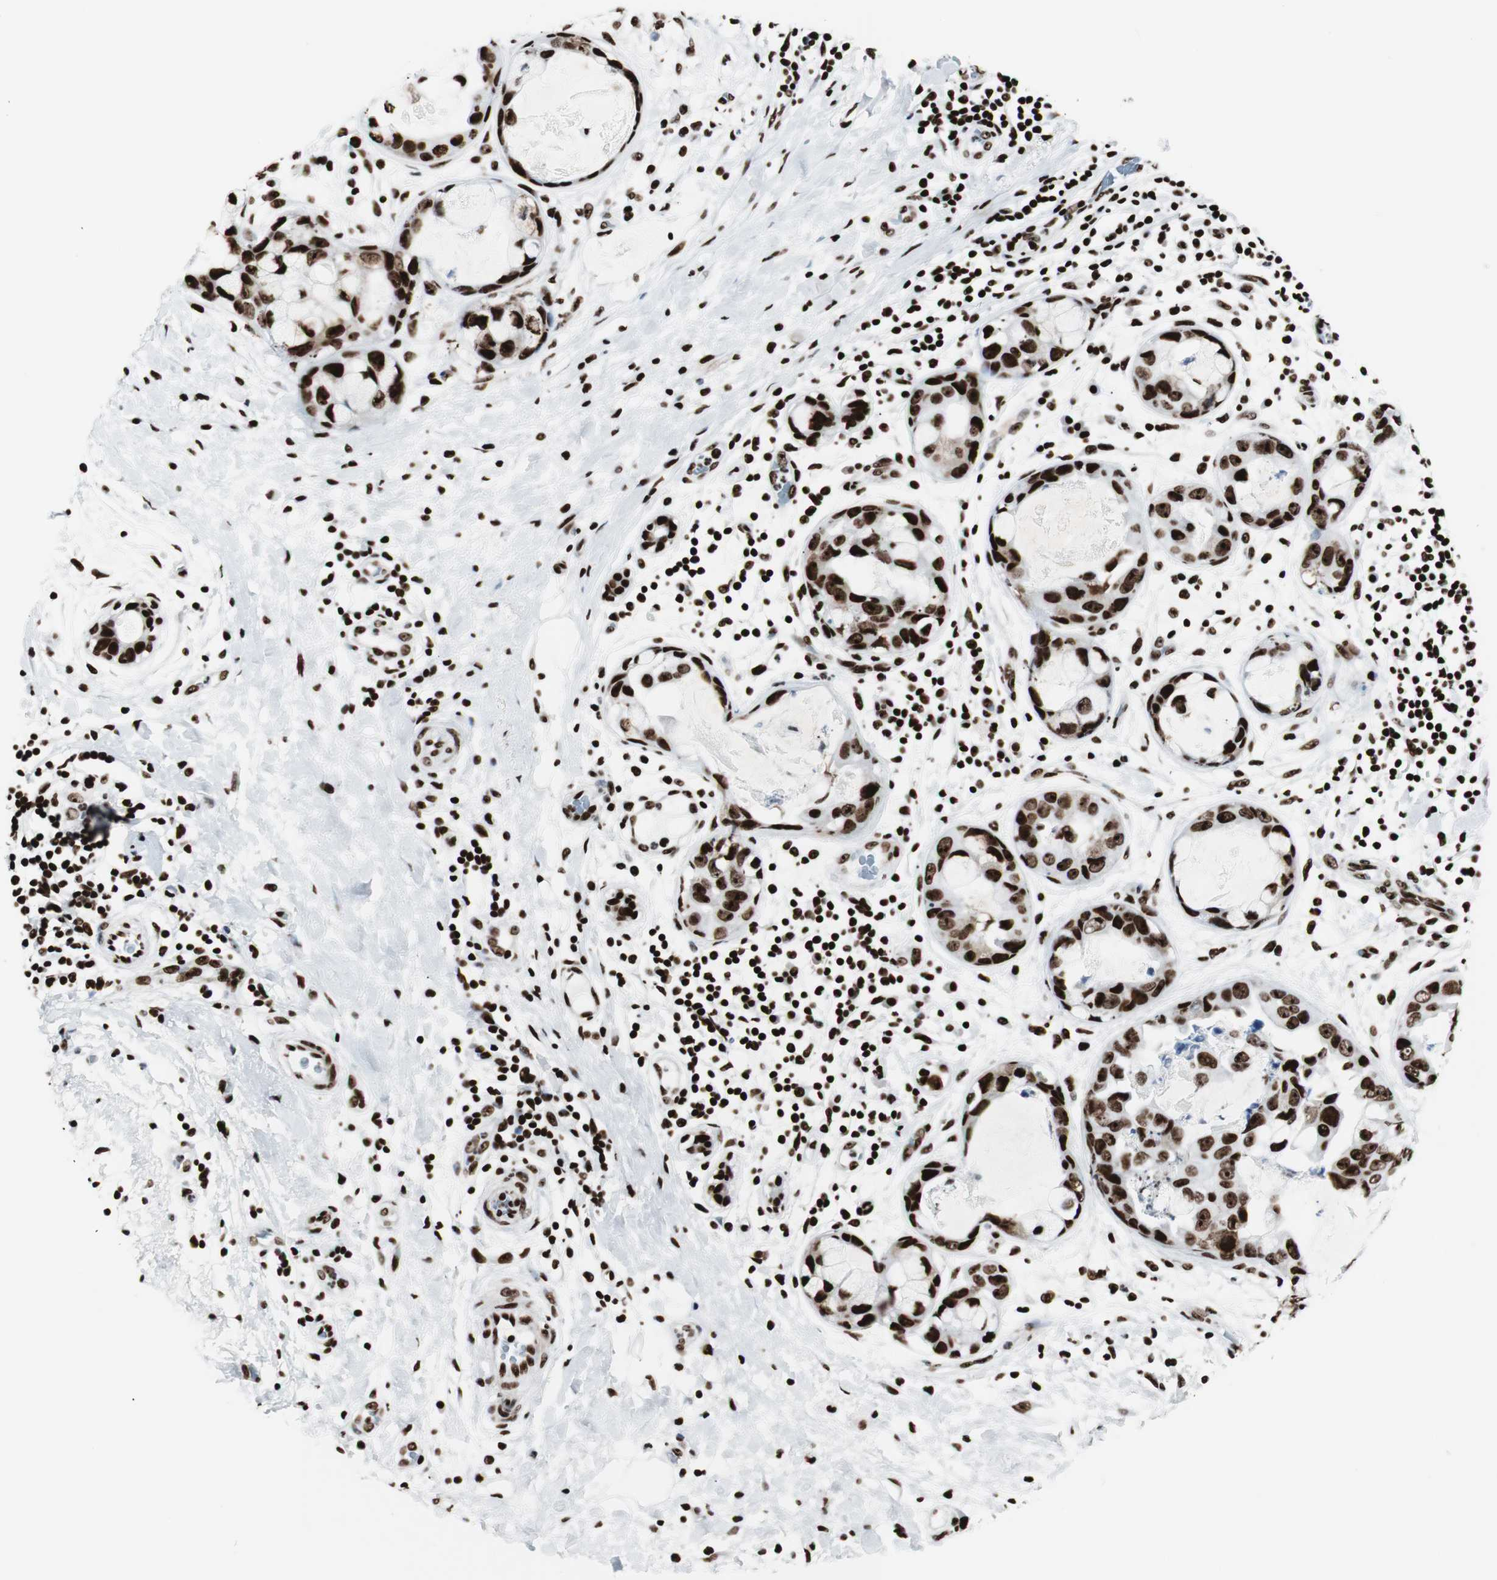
{"staining": {"intensity": "strong", "quantity": ">75%", "location": "nuclear"}, "tissue": "breast cancer", "cell_type": "Tumor cells", "image_type": "cancer", "snomed": [{"axis": "morphology", "description": "Duct carcinoma"}, {"axis": "topography", "description": "Breast"}], "caption": "Strong nuclear positivity for a protein is present in about >75% of tumor cells of intraductal carcinoma (breast) using immunohistochemistry (IHC).", "gene": "NCL", "patient": {"sex": "female", "age": 40}}